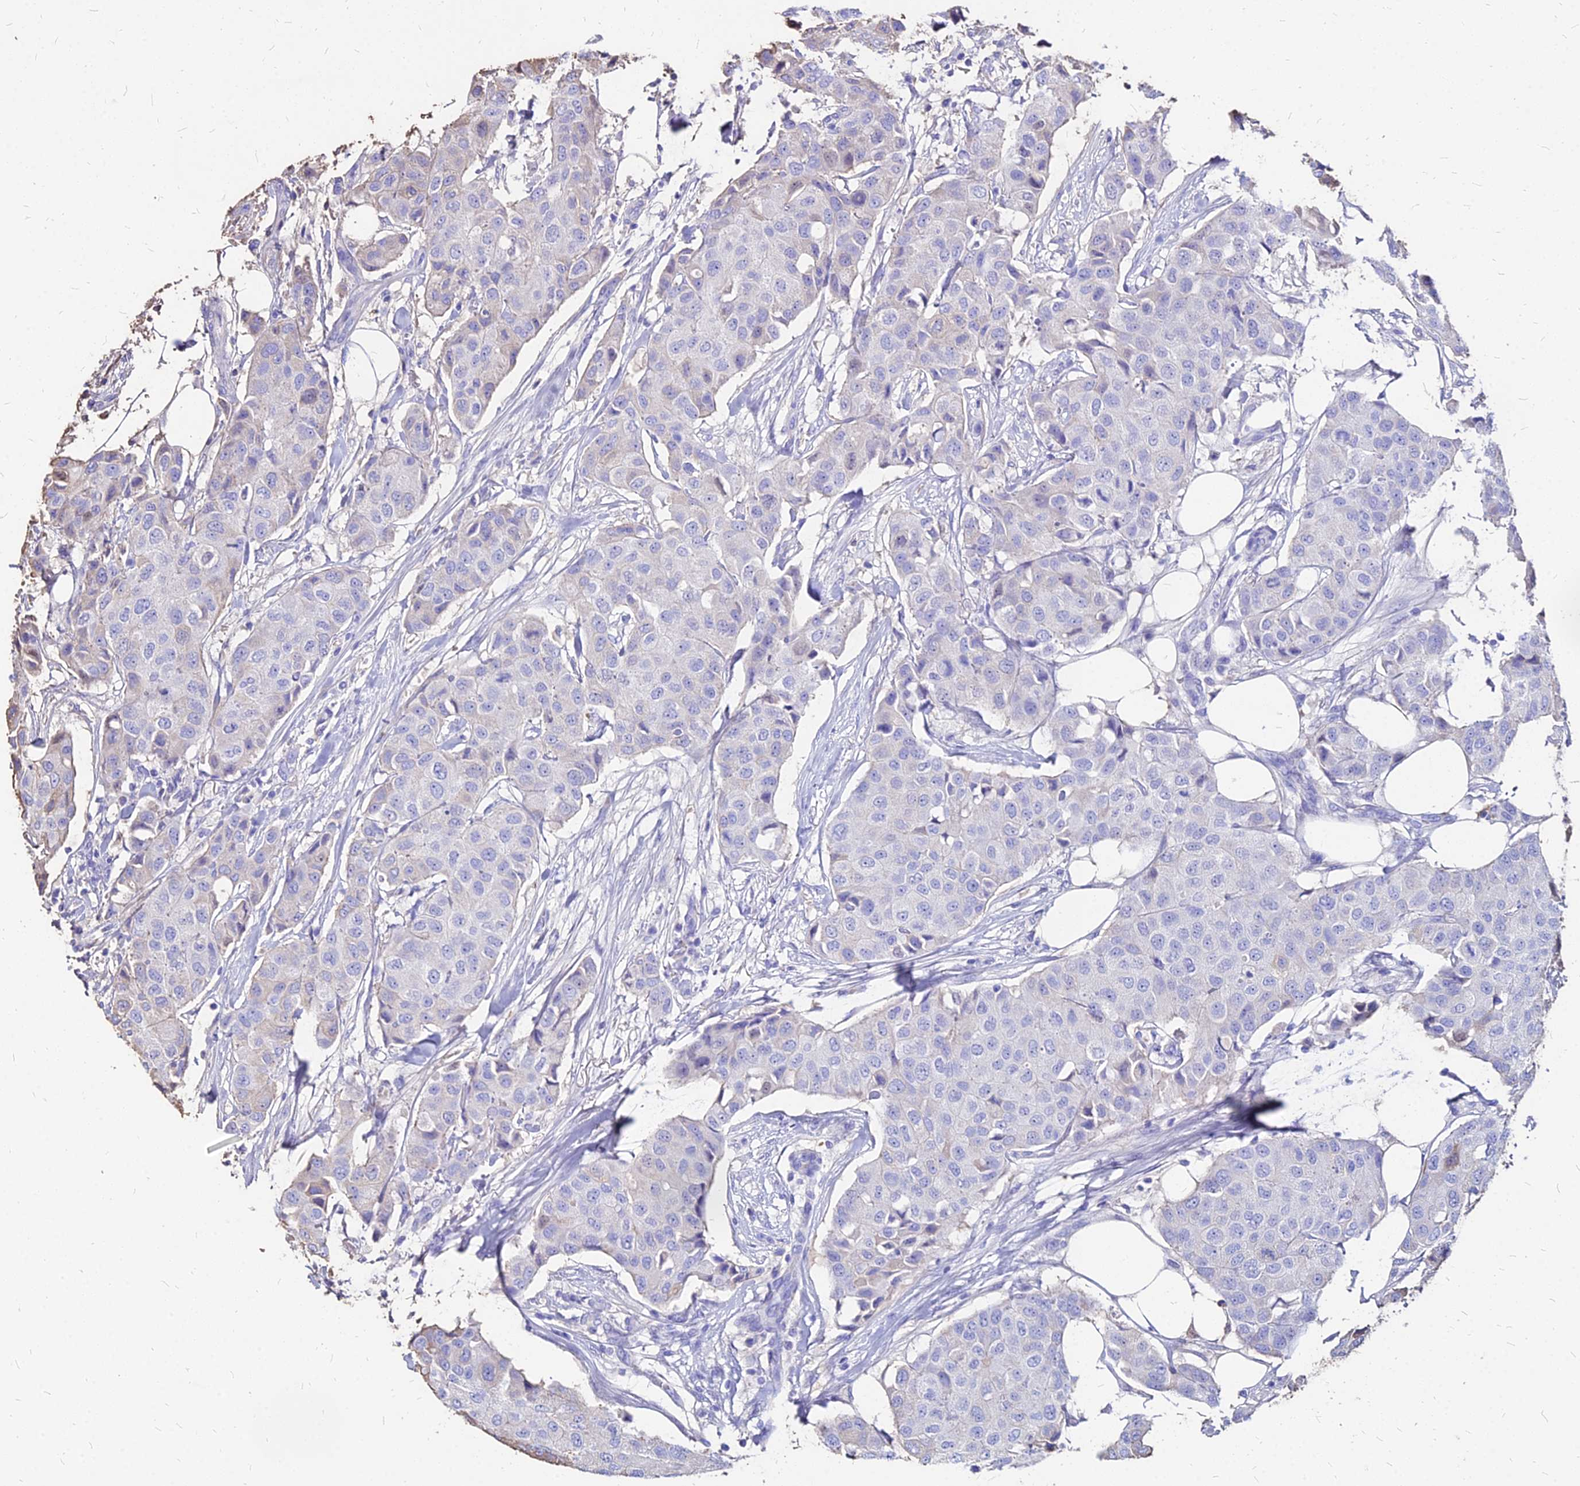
{"staining": {"intensity": "negative", "quantity": "none", "location": "none"}, "tissue": "breast cancer", "cell_type": "Tumor cells", "image_type": "cancer", "snomed": [{"axis": "morphology", "description": "Duct carcinoma"}, {"axis": "topography", "description": "Breast"}], "caption": "IHC micrograph of neoplastic tissue: breast invasive ductal carcinoma stained with DAB (3,3'-diaminobenzidine) demonstrates no significant protein expression in tumor cells. (Stains: DAB immunohistochemistry (IHC) with hematoxylin counter stain, Microscopy: brightfield microscopy at high magnification).", "gene": "NME5", "patient": {"sex": "female", "age": 80}}